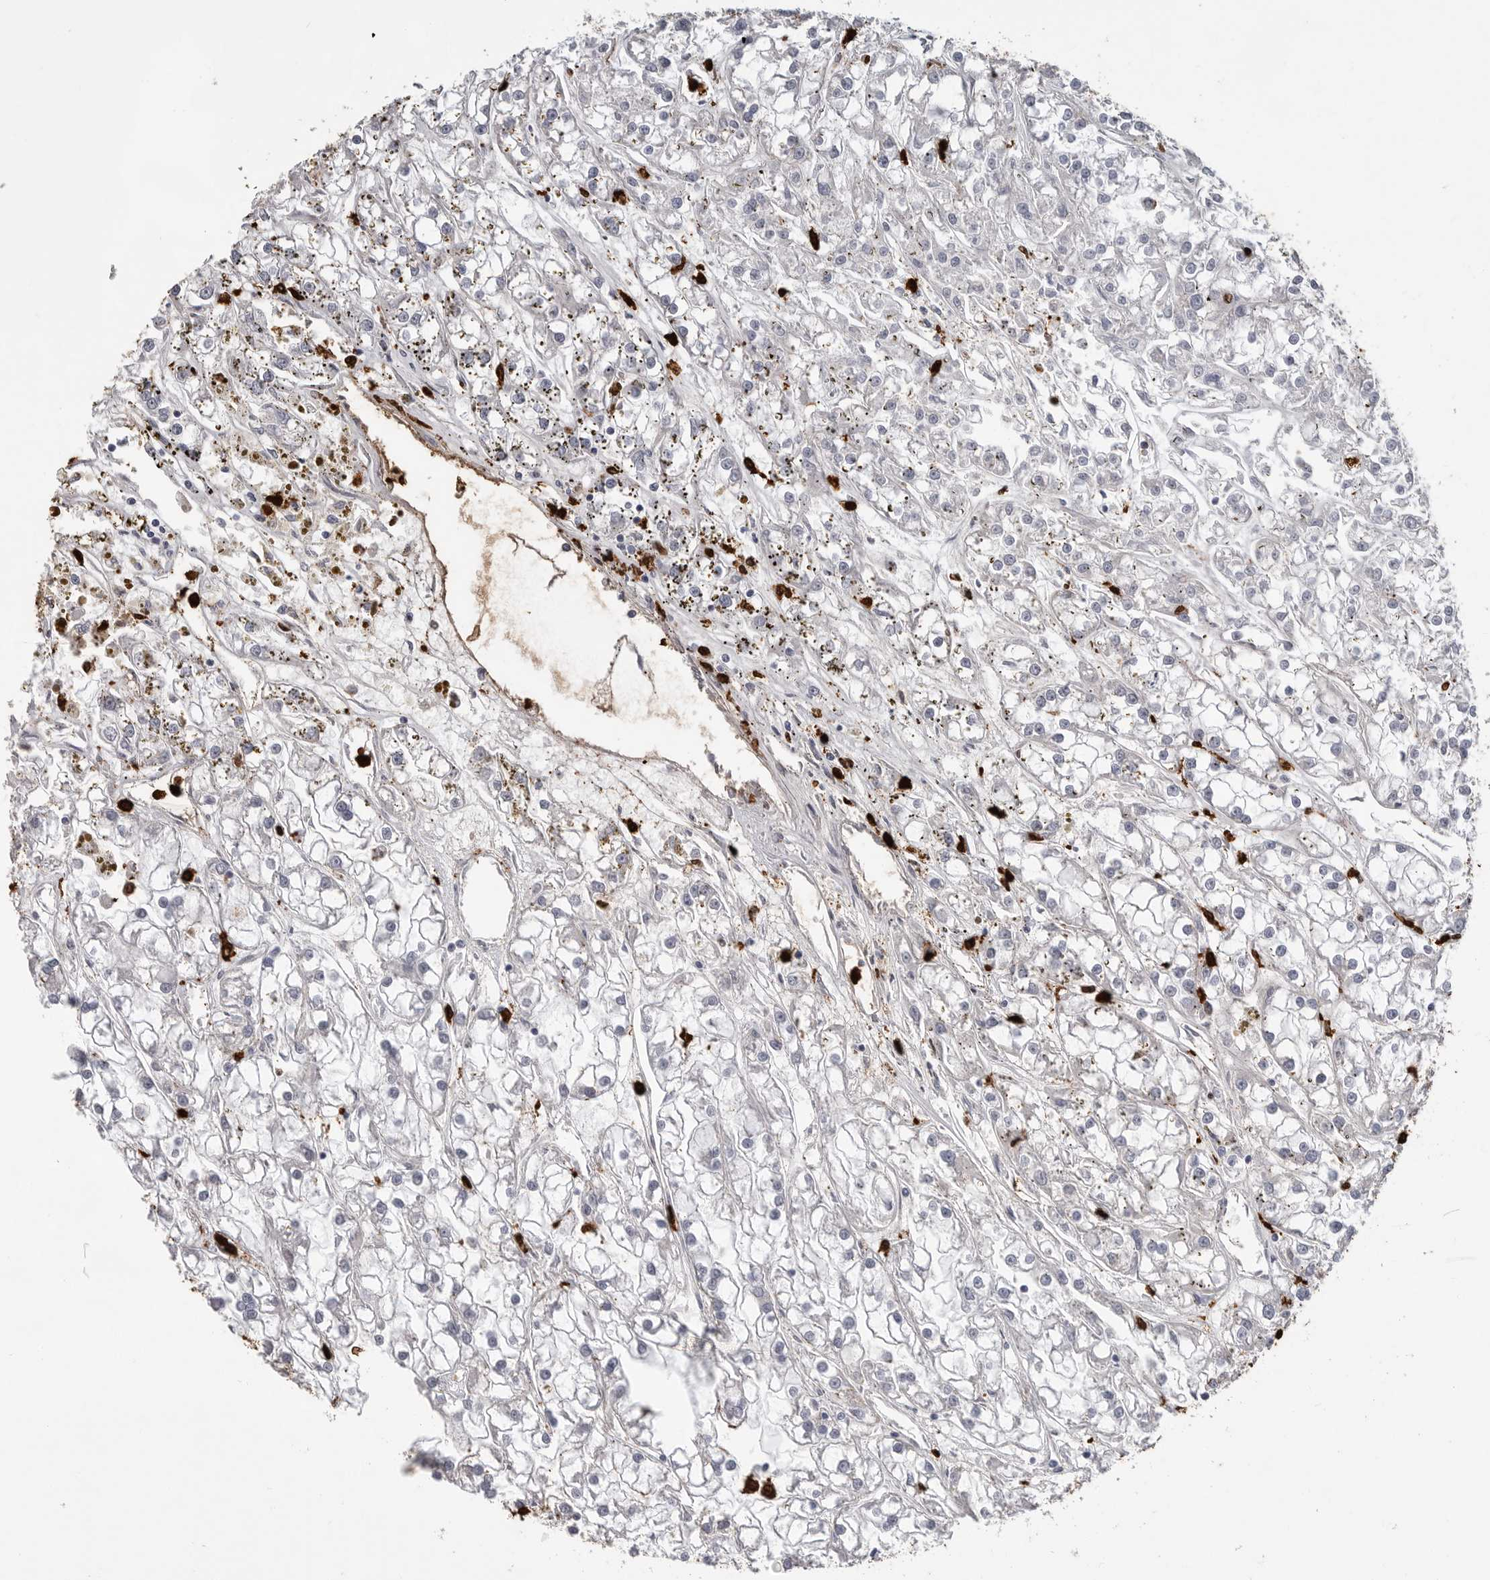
{"staining": {"intensity": "negative", "quantity": "none", "location": "none"}, "tissue": "renal cancer", "cell_type": "Tumor cells", "image_type": "cancer", "snomed": [{"axis": "morphology", "description": "Adenocarcinoma, NOS"}, {"axis": "topography", "description": "Kidney"}], "caption": "DAB (3,3'-diaminobenzidine) immunohistochemical staining of human renal cancer demonstrates no significant positivity in tumor cells.", "gene": "CYB561D1", "patient": {"sex": "female", "age": 52}}